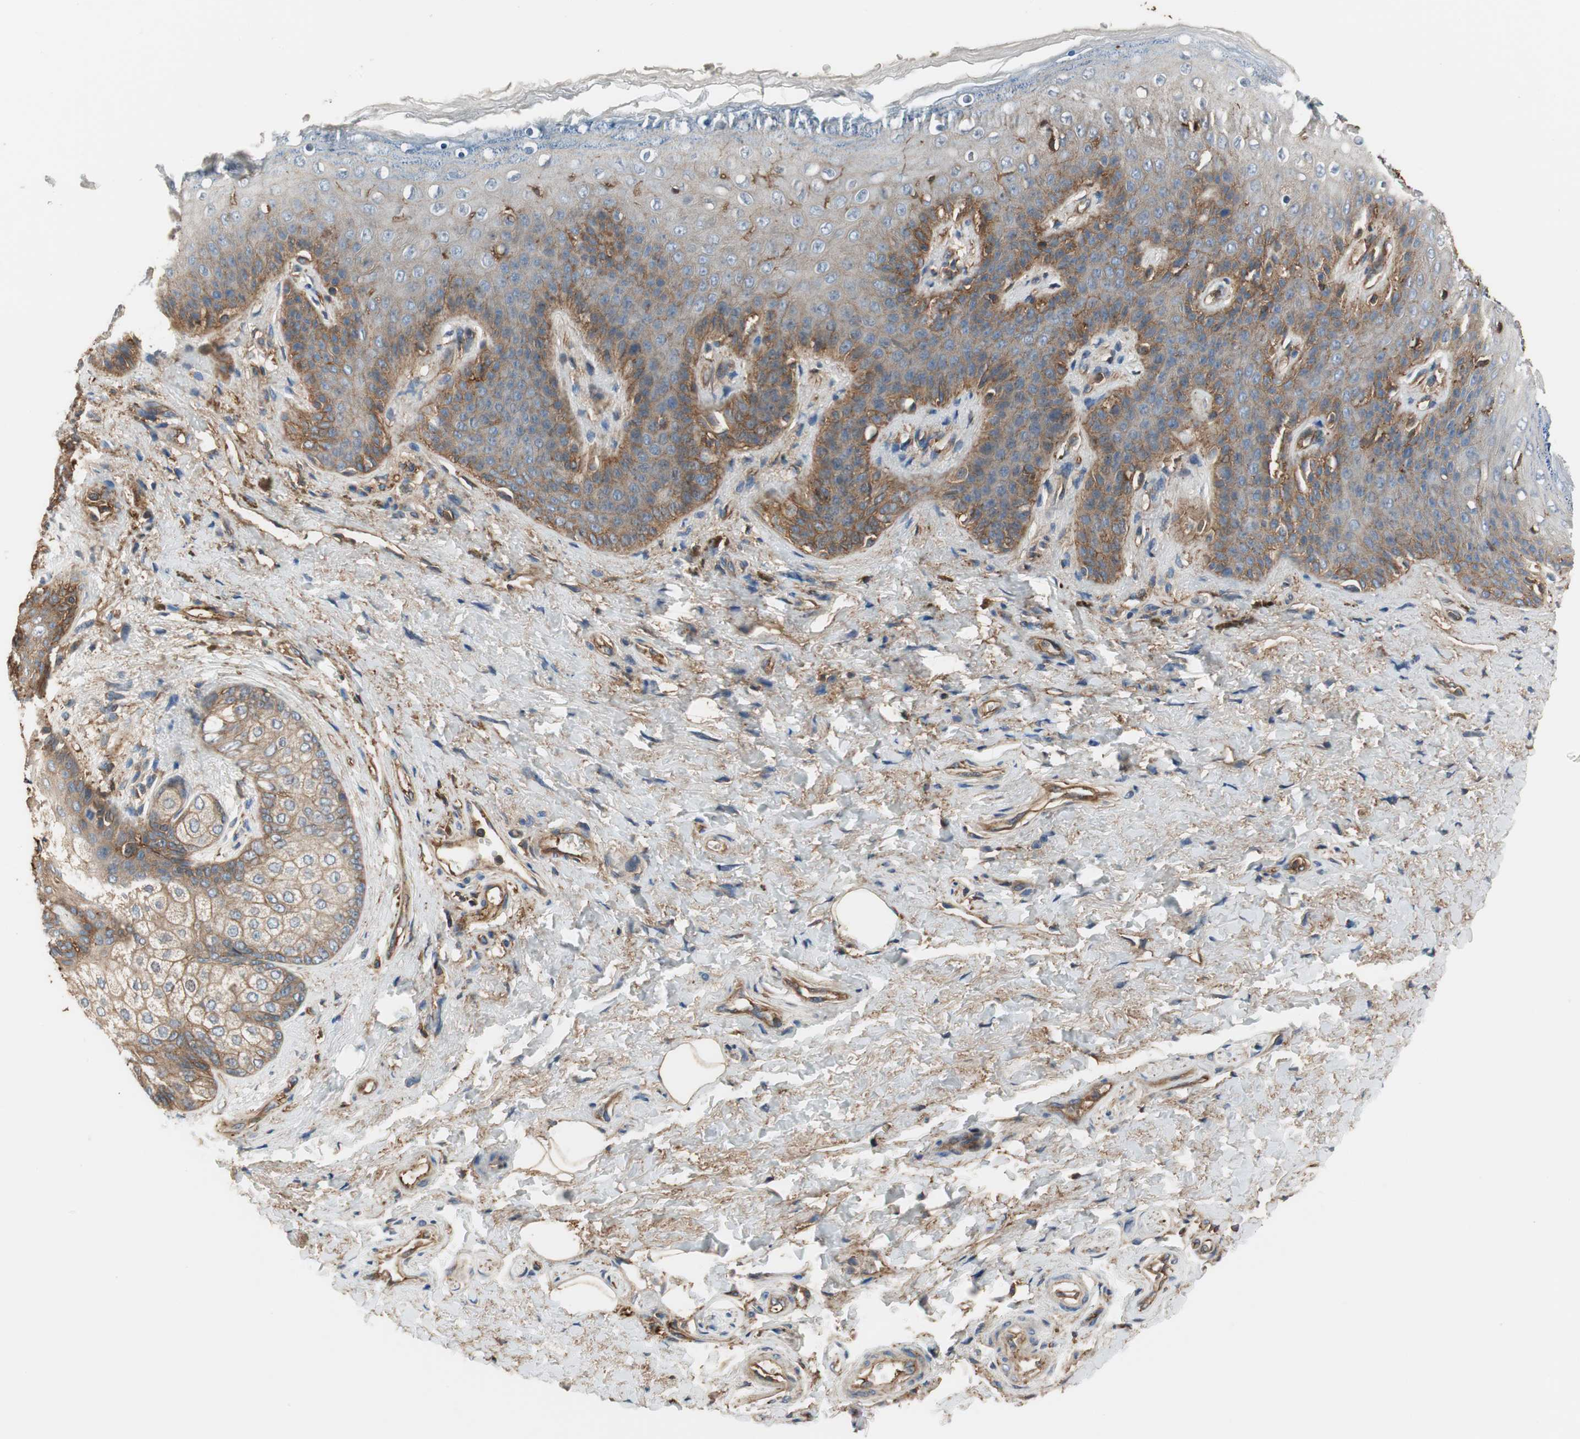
{"staining": {"intensity": "moderate", "quantity": "<25%", "location": "cytoplasmic/membranous"}, "tissue": "skin", "cell_type": "Epidermal cells", "image_type": "normal", "snomed": [{"axis": "morphology", "description": "Normal tissue, NOS"}, {"axis": "topography", "description": "Anal"}], "caption": "Unremarkable skin exhibits moderate cytoplasmic/membranous expression in about <25% of epidermal cells, visualized by immunohistochemistry. (DAB (3,3'-diaminobenzidine) IHC, brown staining for protein, blue staining for nuclei).", "gene": "IL1RL1", "patient": {"sex": "female", "age": 46}}